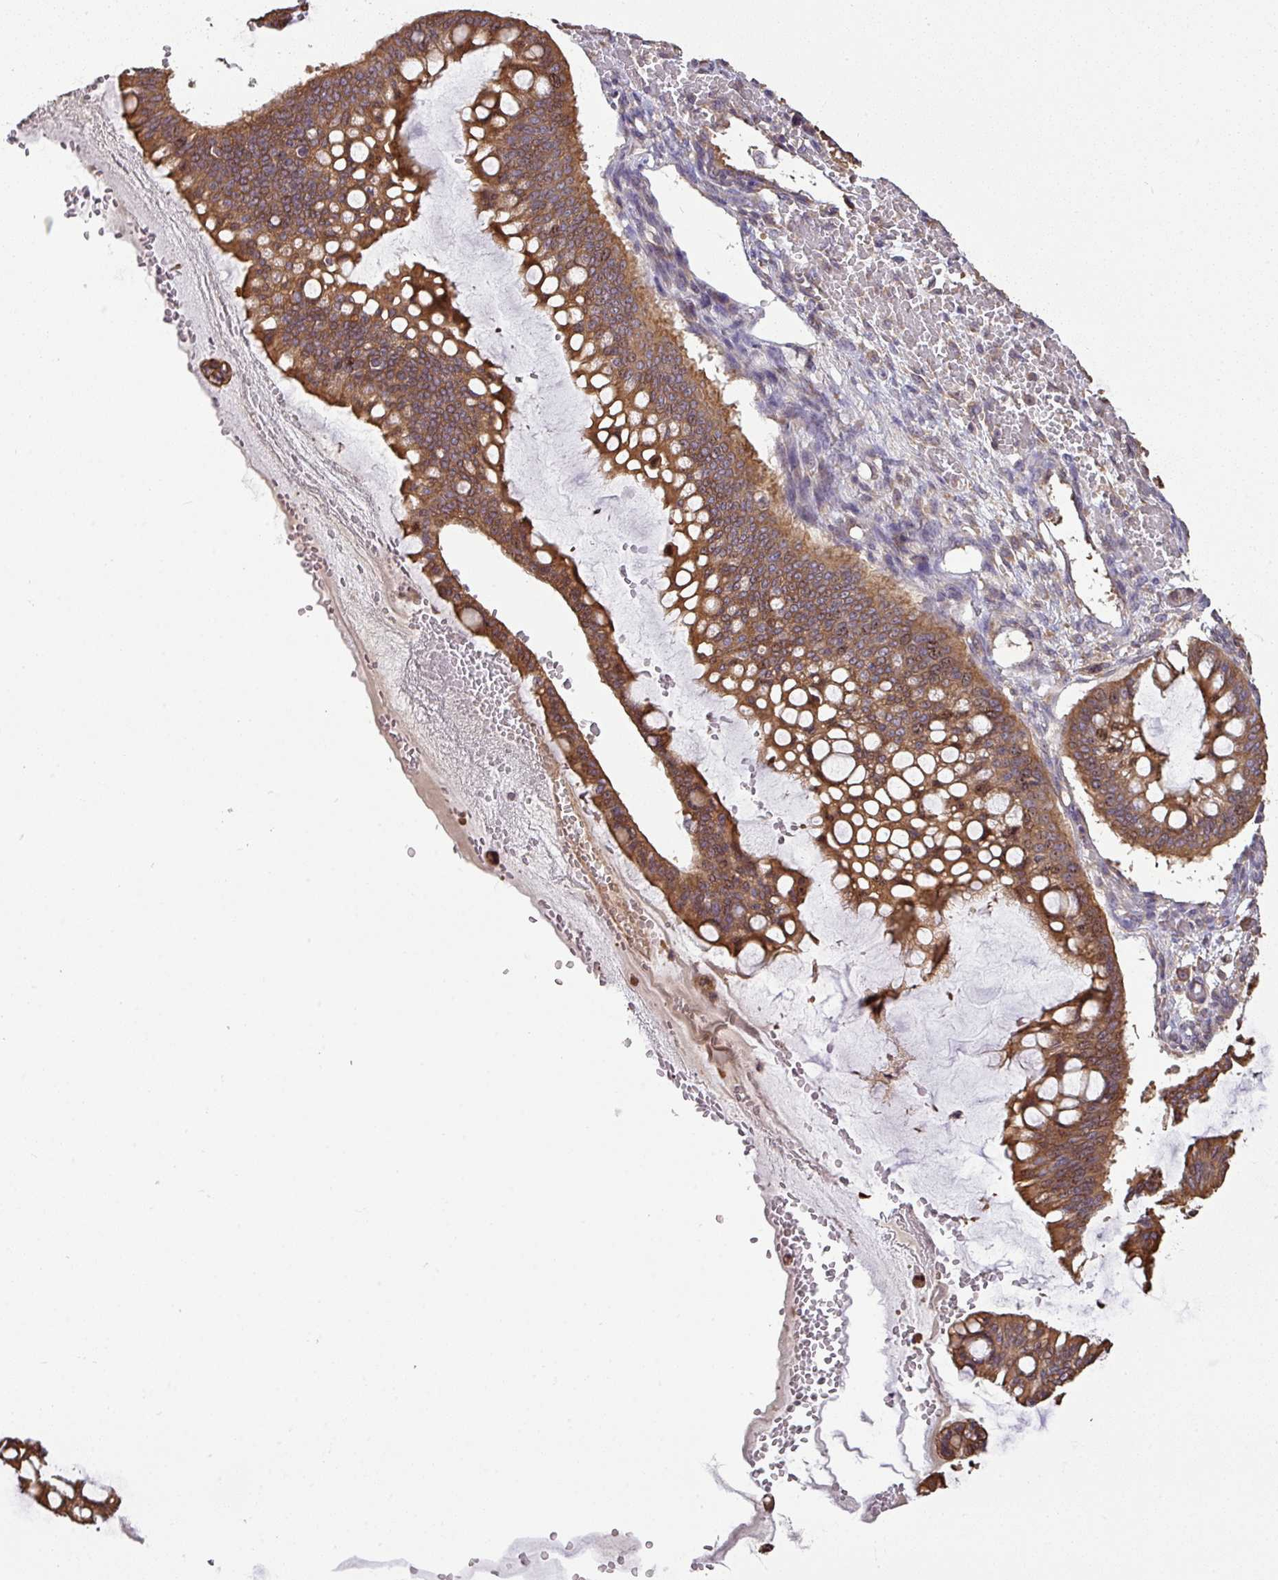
{"staining": {"intensity": "moderate", "quantity": ">75%", "location": "cytoplasmic/membranous,nuclear"}, "tissue": "ovarian cancer", "cell_type": "Tumor cells", "image_type": "cancer", "snomed": [{"axis": "morphology", "description": "Cystadenocarcinoma, mucinous, NOS"}, {"axis": "topography", "description": "Ovary"}], "caption": "There is medium levels of moderate cytoplasmic/membranous and nuclear expression in tumor cells of mucinous cystadenocarcinoma (ovarian), as demonstrated by immunohistochemical staining (brown color).", "gene": "VENTX", "patient": {"sex": "female", "age": 73}}